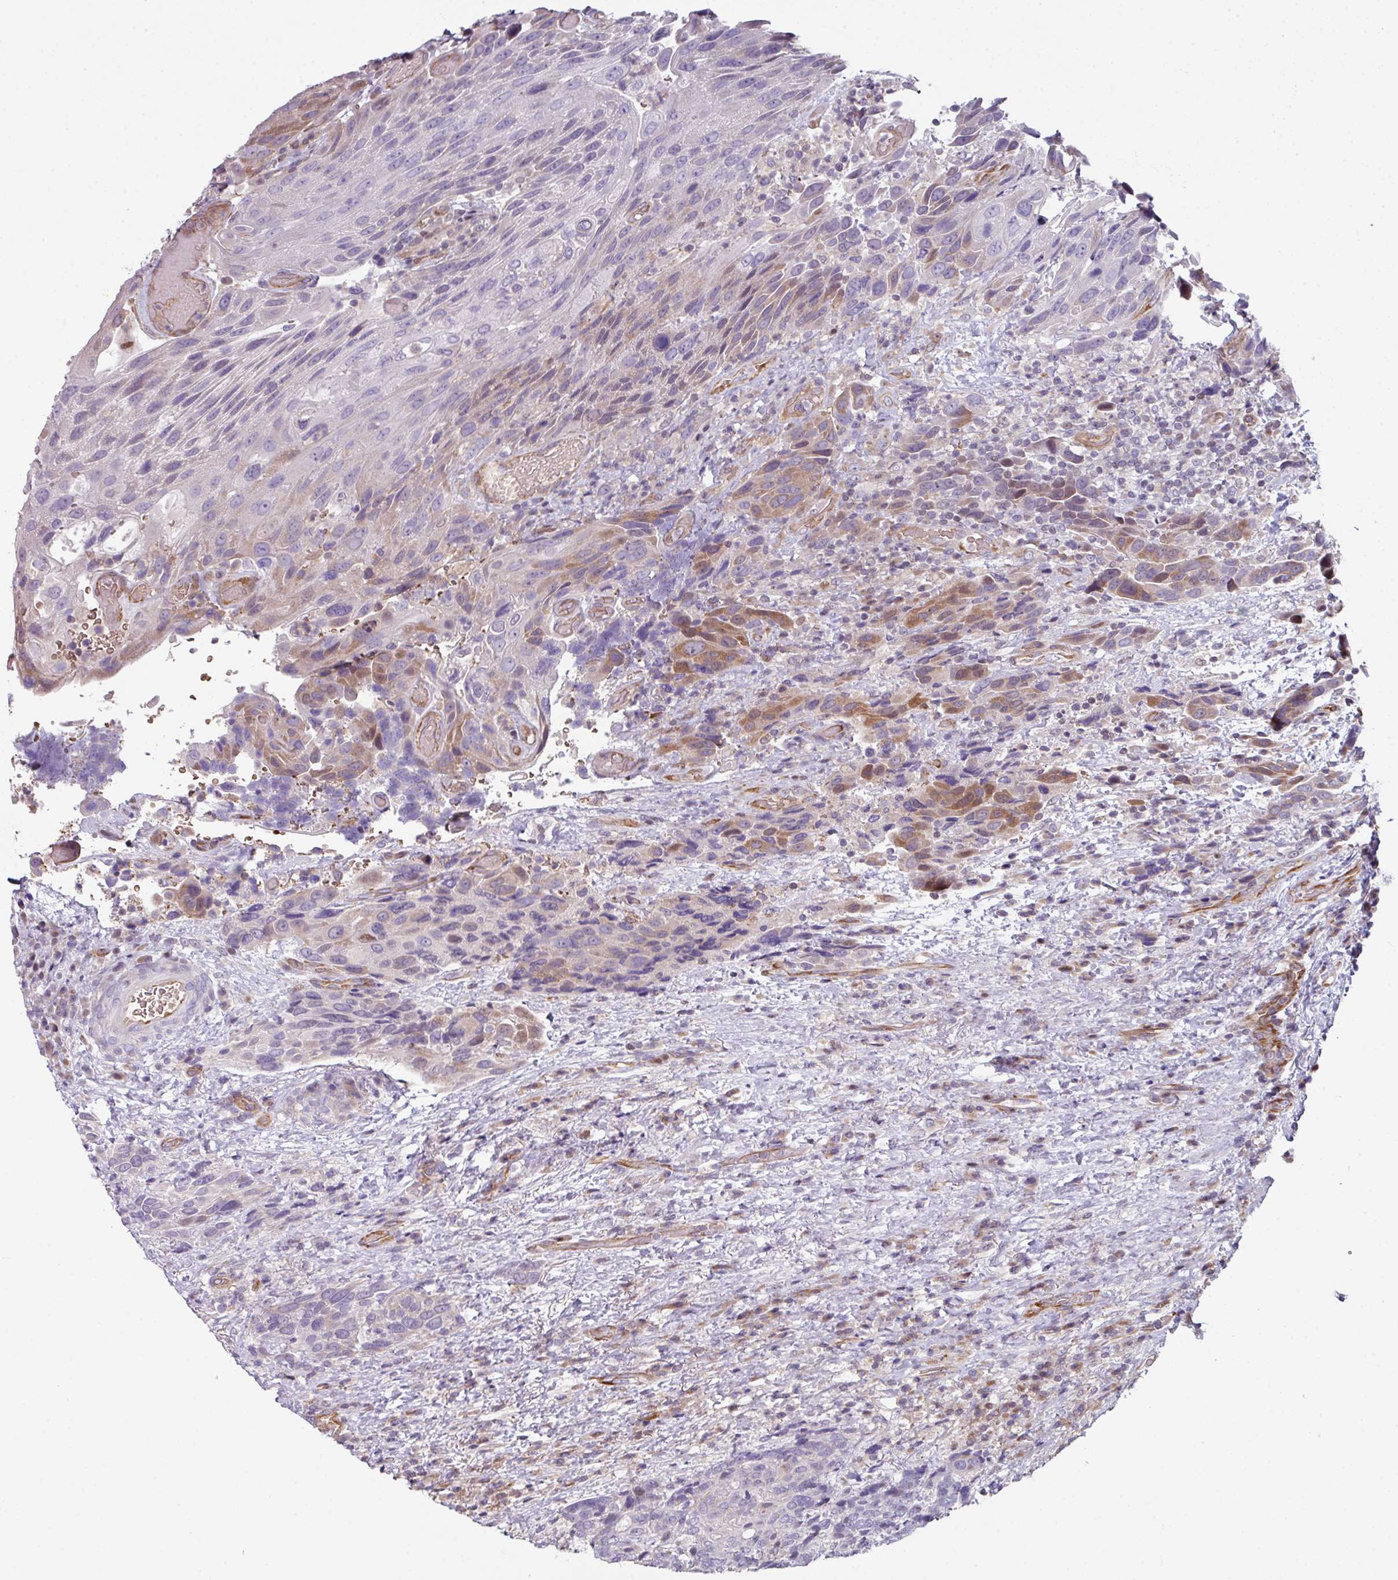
{"staining": {"intensity": "moderate", "quantity": "<25%", "location": "cytoplasmic/membranous"}, "tissue": "urothelial cancer", "cell_type": "Tumor cells", "image_type": "cancer", "snomed": [{"axis": "morphology", "description": "Urothelial carcinoma, High grade"}, {"axis": "topography", "description": "Urinary bladder"}], "caption": "The micrograph exhibits staining of urothelial cancer, revealing moderate cytoplasmic/membranous protein expression (brown color) within tumor cells.", "gene": "ANO9", "patient": {"sex": "female", "age": 70}}